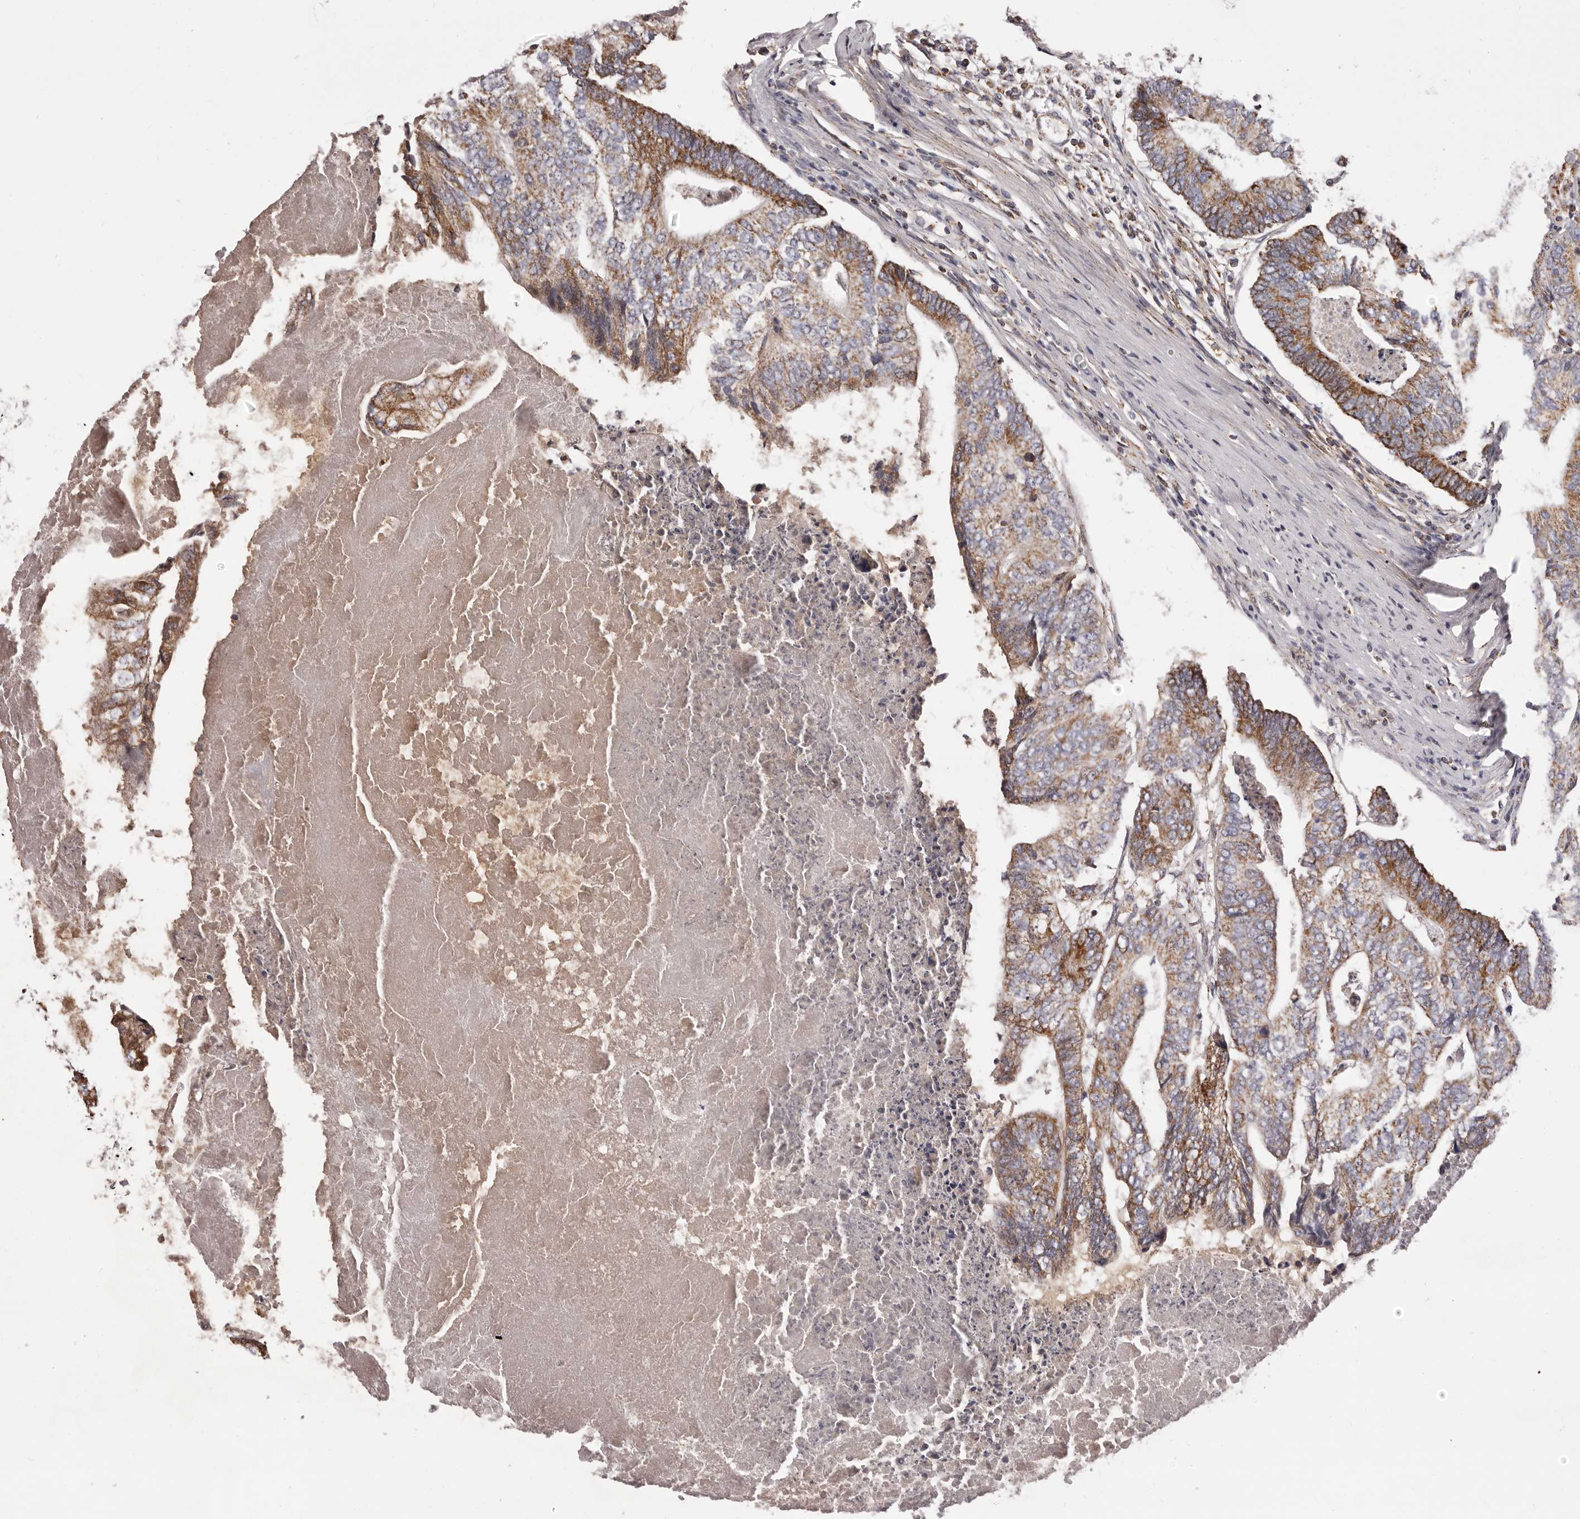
{"staining": {"intensity": "strong", "quantity": "25%-75%", "location": "cytoplasmic/membranous"}, "tissue": "colorectal cancer", "cell_type": "Tumor cells", "image_type": "cancer", "snomed": [{"axis": "morphology", "description": "Adenocarcinoma, NOS"}, {"axis": "topography", "description": "Colon"}], "caption": "Human adenocarcinoma (colorectal) stained with a brown dye displays strong cytoplasmic/membranous positive positivity in approximately 25%-75% of tumor cells.", "gene": "CHRM2", "patient": {"sex": "female", "age": 67}}